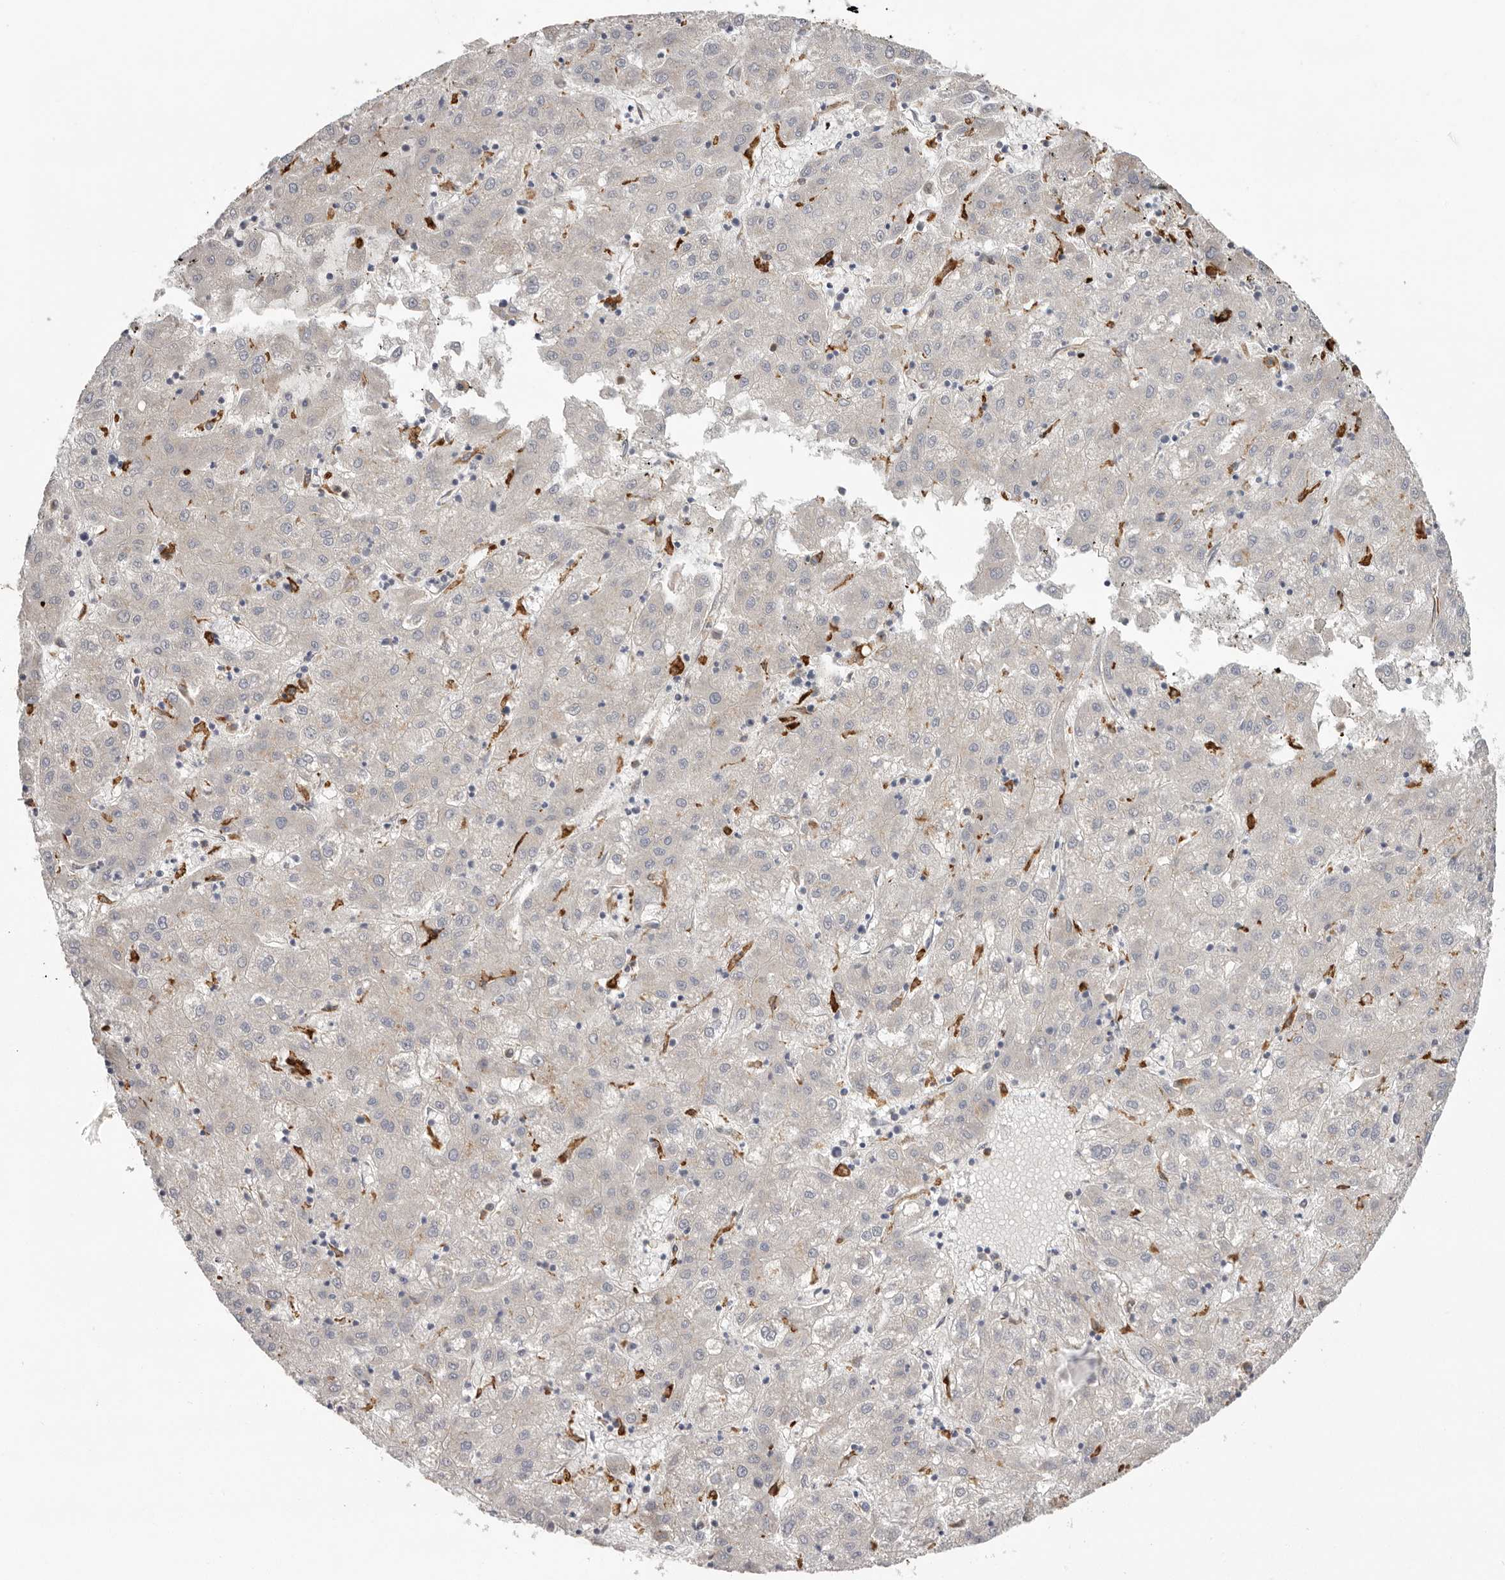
{"staining": {"intensity": "negative", "quantity": "none", "location": "none"}, "tissue": "liver cancer", "cell_type": "Tumor cells", "image_type": "cancer", "snomed": [{"axis": "morphology", "description": "Carcinoma, Hepatocellular, NOS"}, {"axis": "topography", "description": "Liver"}], "caption": "The immunohistochemistry (IHC) photomicrograph has no significant staining in tumor cells of hepatocellular carcinoma (liver) tissue. The staining was performed using DAB to visualize the protein expression in brown, while the nuclei were stained in blue with hematoxylin (Magnification: 20x).", "gene": "GRN", "patient": {"sex": "male", "age": 72}}